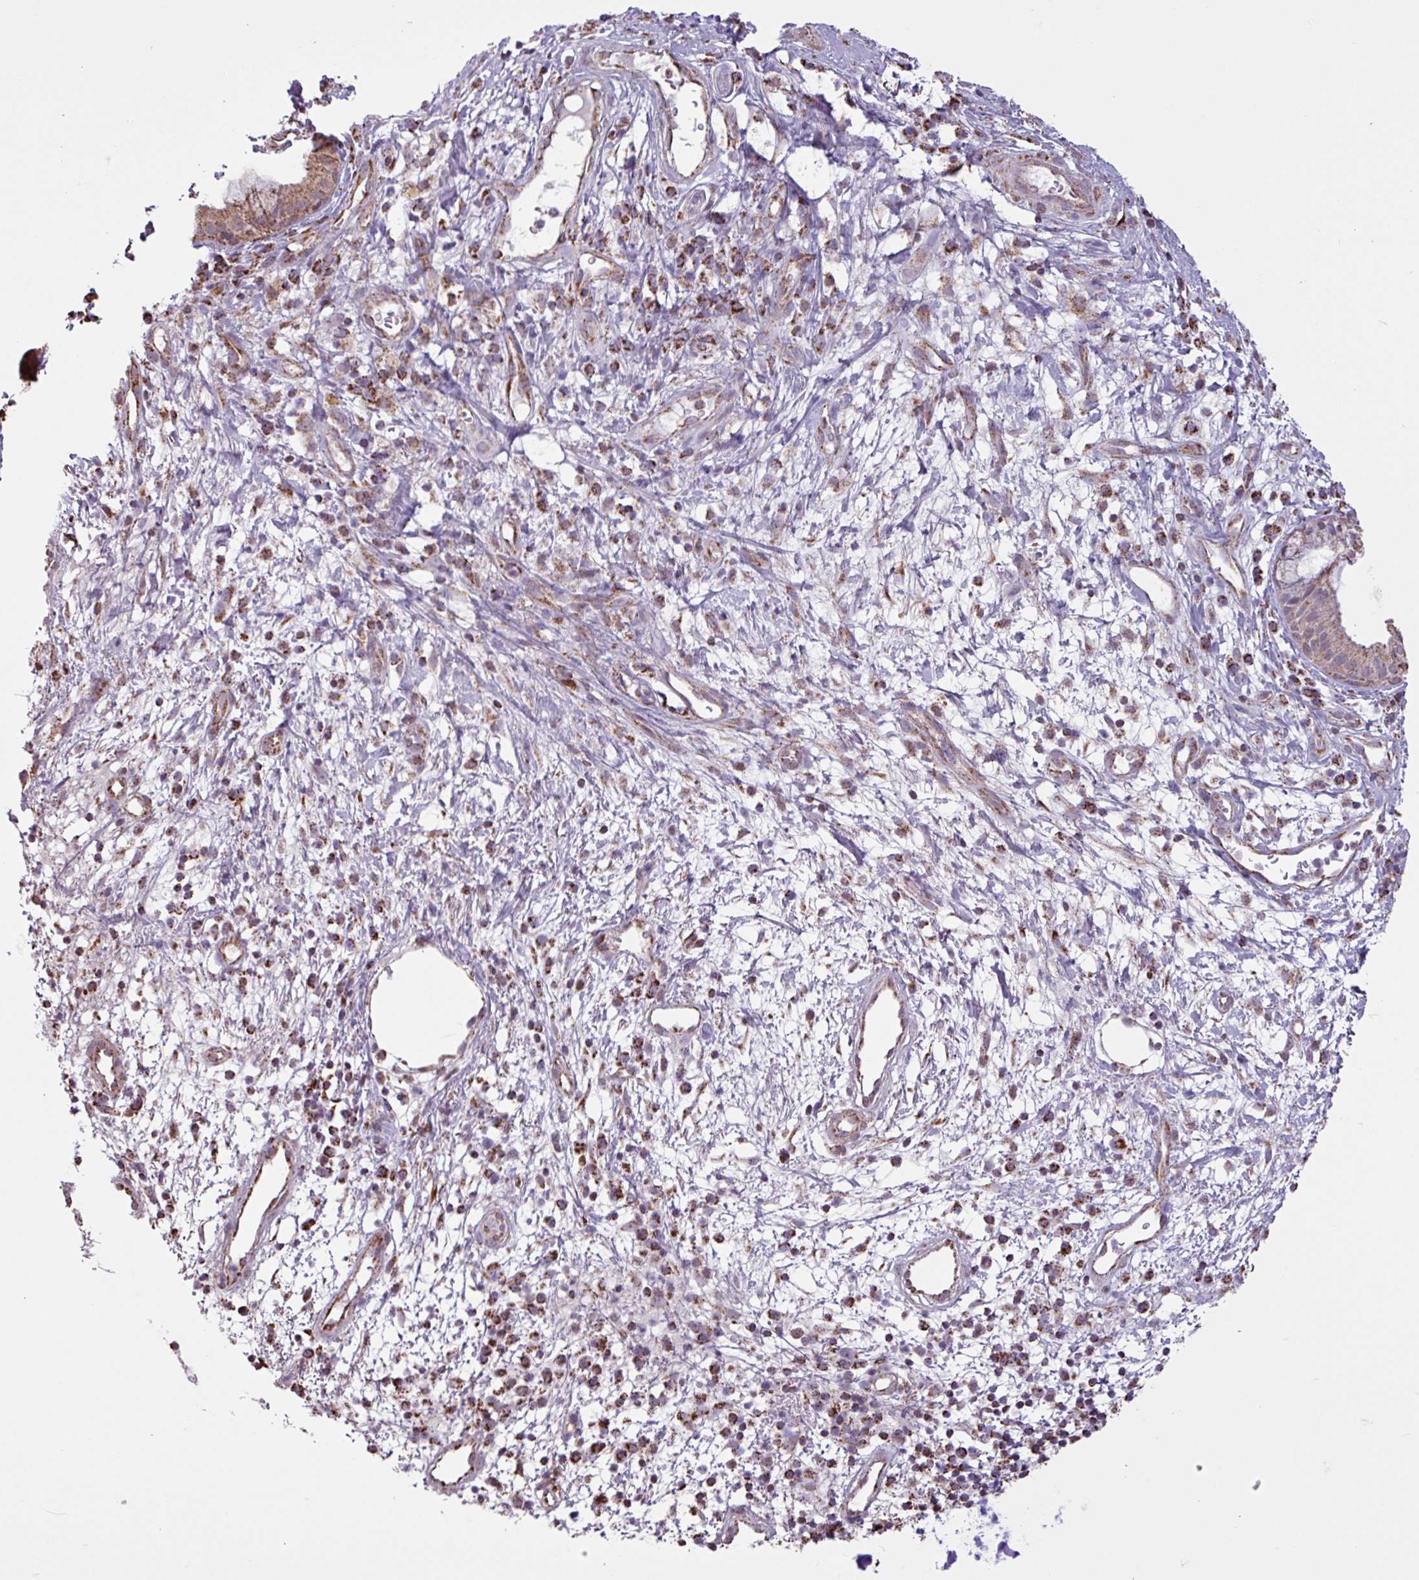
{"staining": {"intensity": "strong", "quantity": "25%-75%", "location": "cytoplasmic/membranous"}, "tissue": "nasopharynx", "cell_type": "Respiratory epithelial cells", "image_type": "normal", "snomed": [{"axis": "morphology", "description": "Normal tissue, NOS"}, {"axis": "topography", "description": "Cartilage tissue"}, {"axis": "topography", "description": "Nasopharynx"}, {"axis": "topography", "description": "Thyroid gland"}], "caption": "Immunohistochemistry micrograph of unremarkable nasopharynx: nasopharynx stained using immunohistochemistry exhibits high levels of strong protein expression localized specifically in the cytoplasmic/membranous of respiratory epithelial cells, appearing as a cytoplasmic/membranous brown color.", "gene": "ALG8", "patient": {"sex": "male", "age": 63}}